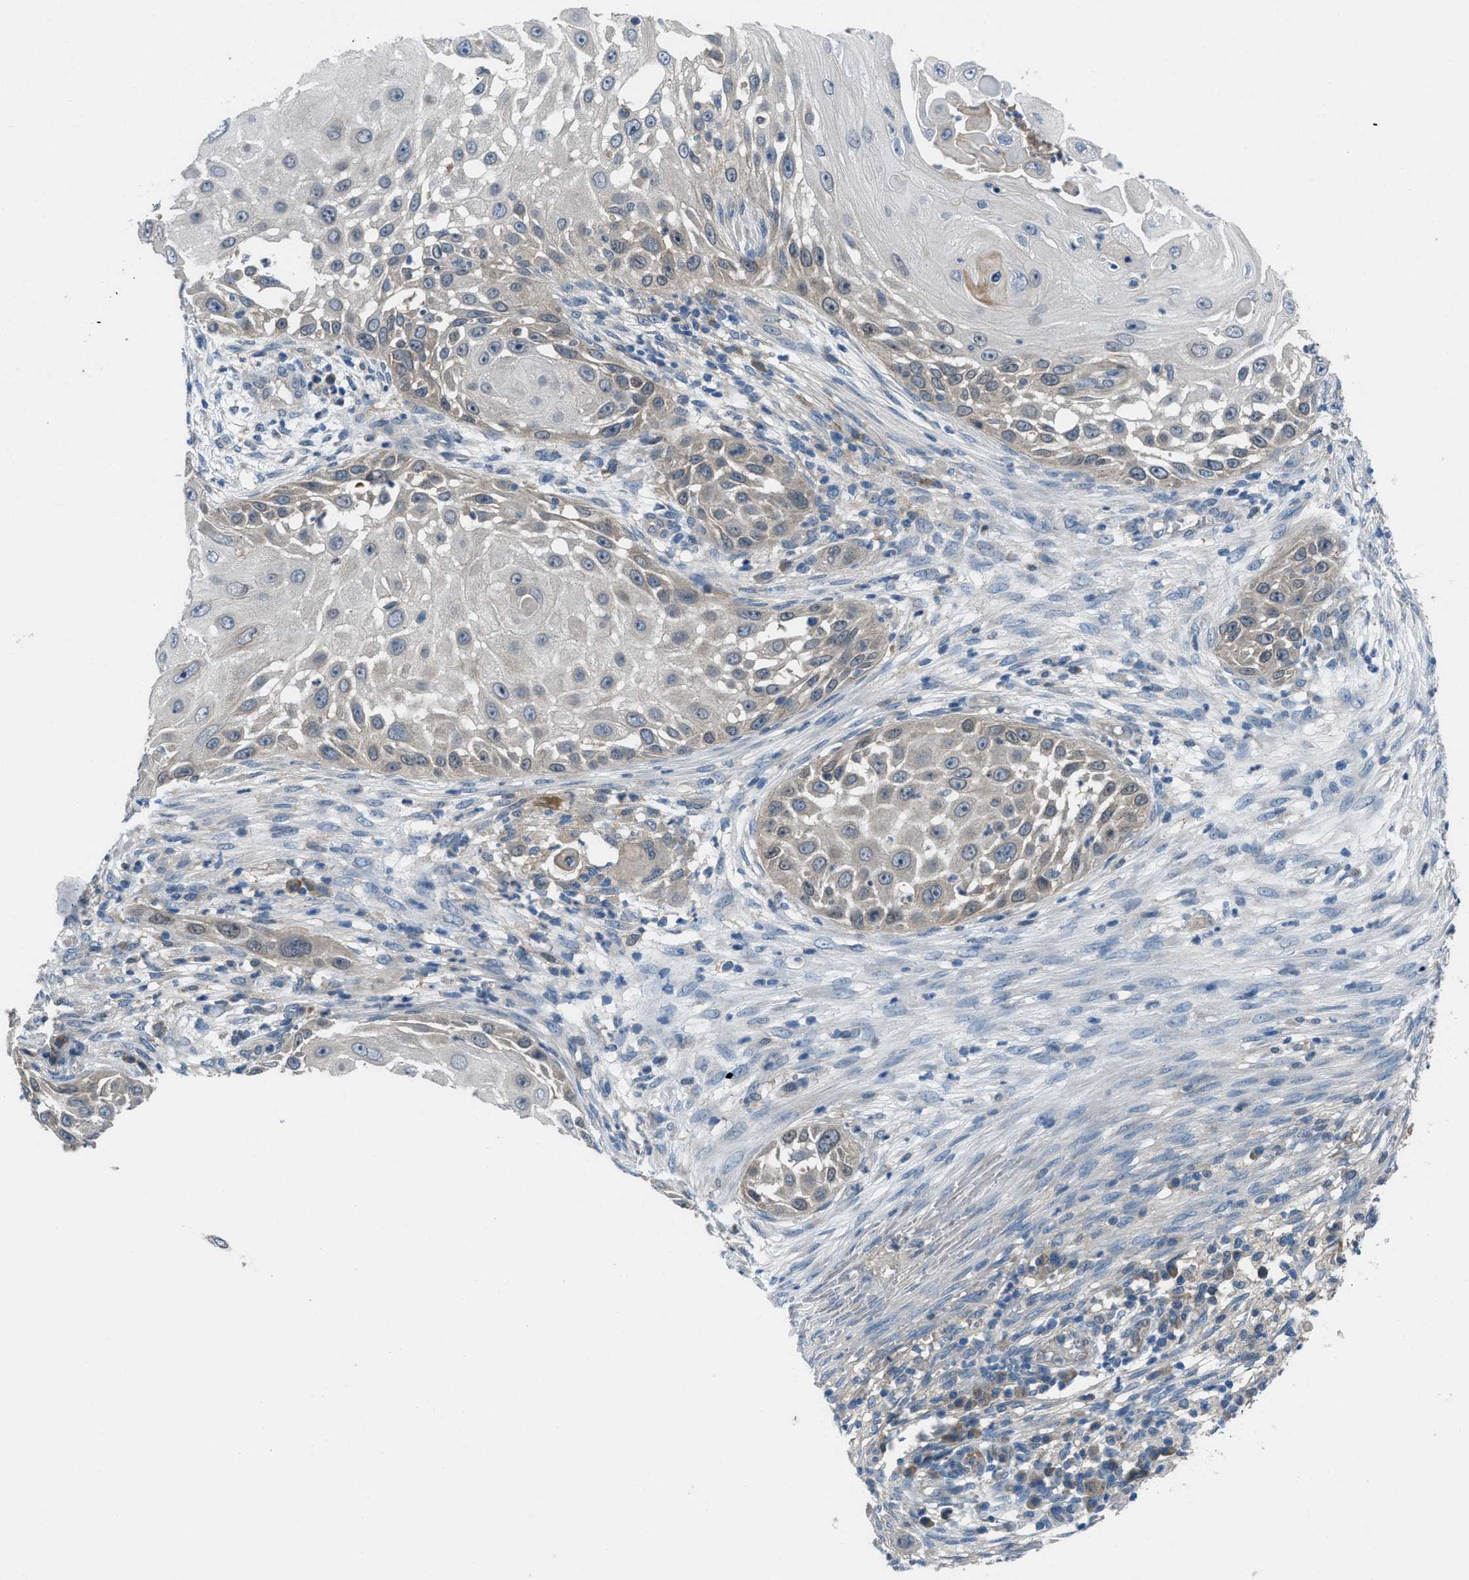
{"staining": {"intensity": "weak", "quantity": "<25%", "location": "cytoplasmic/membranous"}, "tissue": "skin cancer", "cell_type": "Tumor cells", "image_type": "cancer", "snomed": [{"axis": "morphology", "description": "Squamous cell carcinoma, NOS"}, {"axis": "topography", "description": "Skin"}], "caption": "This is an immunohistochemistry micrograph of skin cancer (squamous cell carcinoma). There is no staining in tumor cells.", "gene": "BAZ2B", "patient": {"sex": "female", "age": 44}}